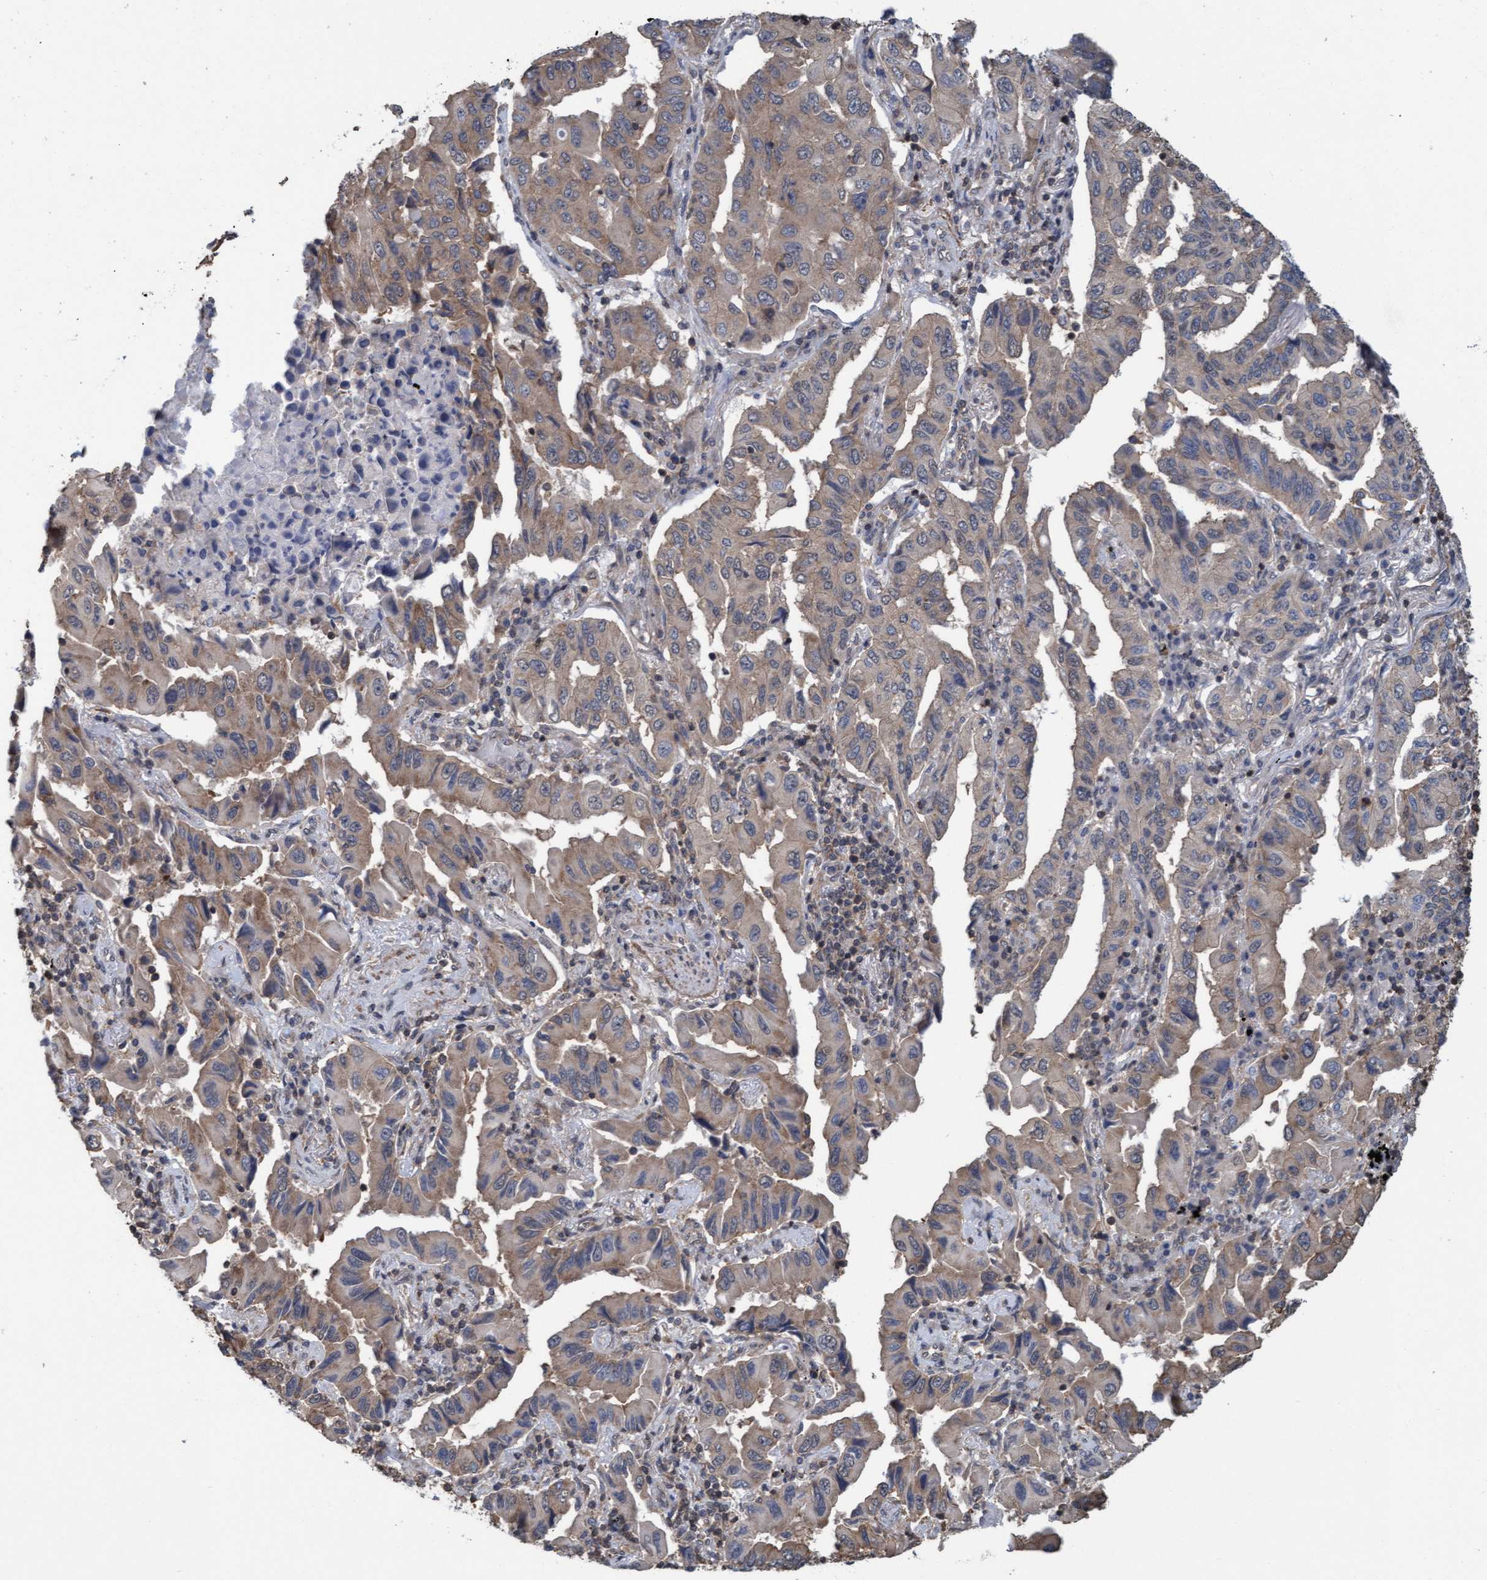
{"staining": {"intensity": "weak", "quantity": ">75%", "location": "cytoplasmic/membranous"}, "tissue": "lung cancer", "cell_type": "Tumor cells", "image_type": "cancer", "snomed": [{"axis": "morphology", "description": "Adenocarcinoma, NOS"}, {"axis": "topography", "description": "Lung"}], "caption": "IHC (DAB) staining of lung cancer exhibits weak cytoplasmic/membranous protein positivity in approximately >75% of tumor cells.", "gene": "FXR2", "patient": {"sex": "female", "age": 65}}